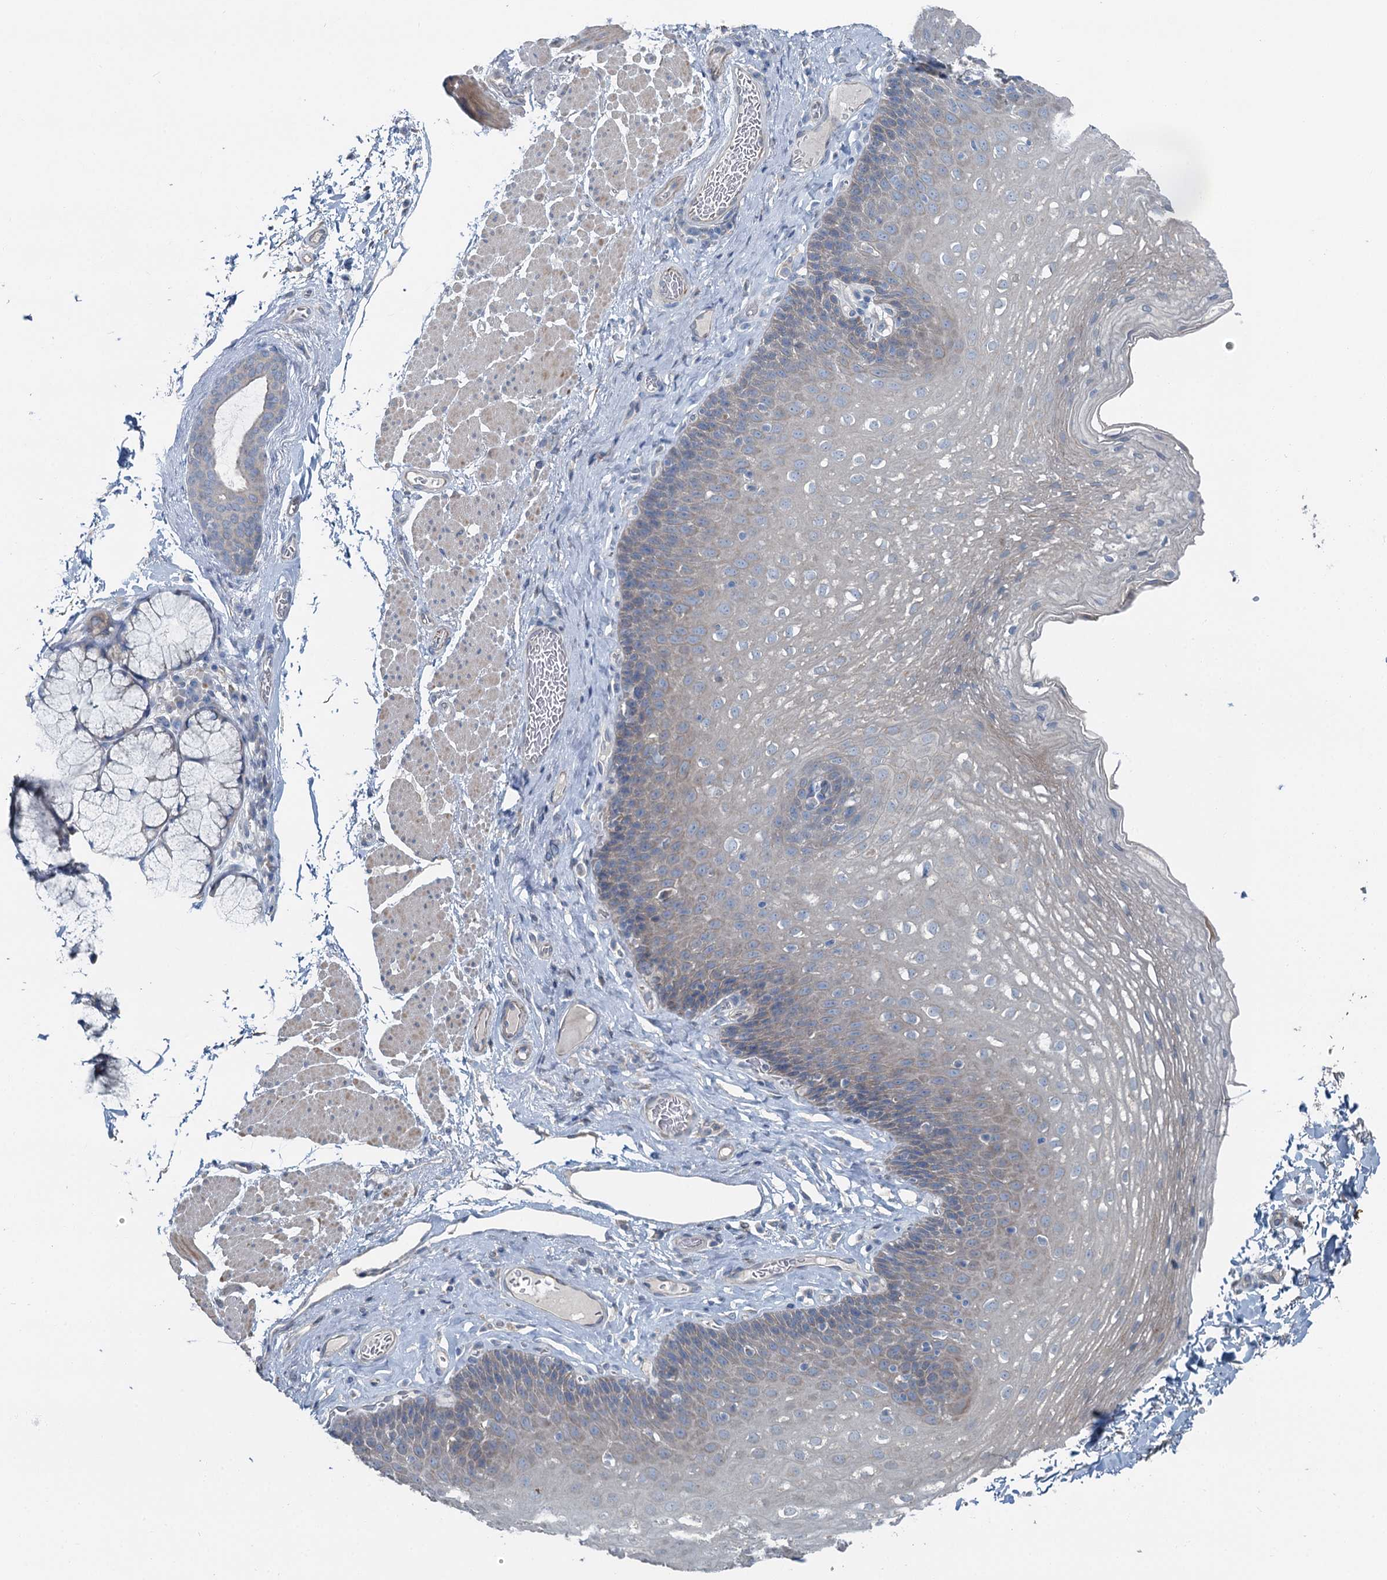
{"staining": {"intensity": "negative", "quantity": "none", "location": "none"}, "tissue": "esophagus", "cell_type": "Squamous epithelial cells", "image_type": "normal", "snomed": [{"axis": "morphology", "description": "Normal tissue, NOS"}, {"axis": "topography", "description": "Esophagus"}], "caption": "Histopathology image shows no protein staining in squamous epithelial cells of benign esophagus. (DAB immunohistochemistry (IHC) with hematoxylin counter stain).", "gene": "C6orf120", "patient": {"sex": "female", "age": 66}}